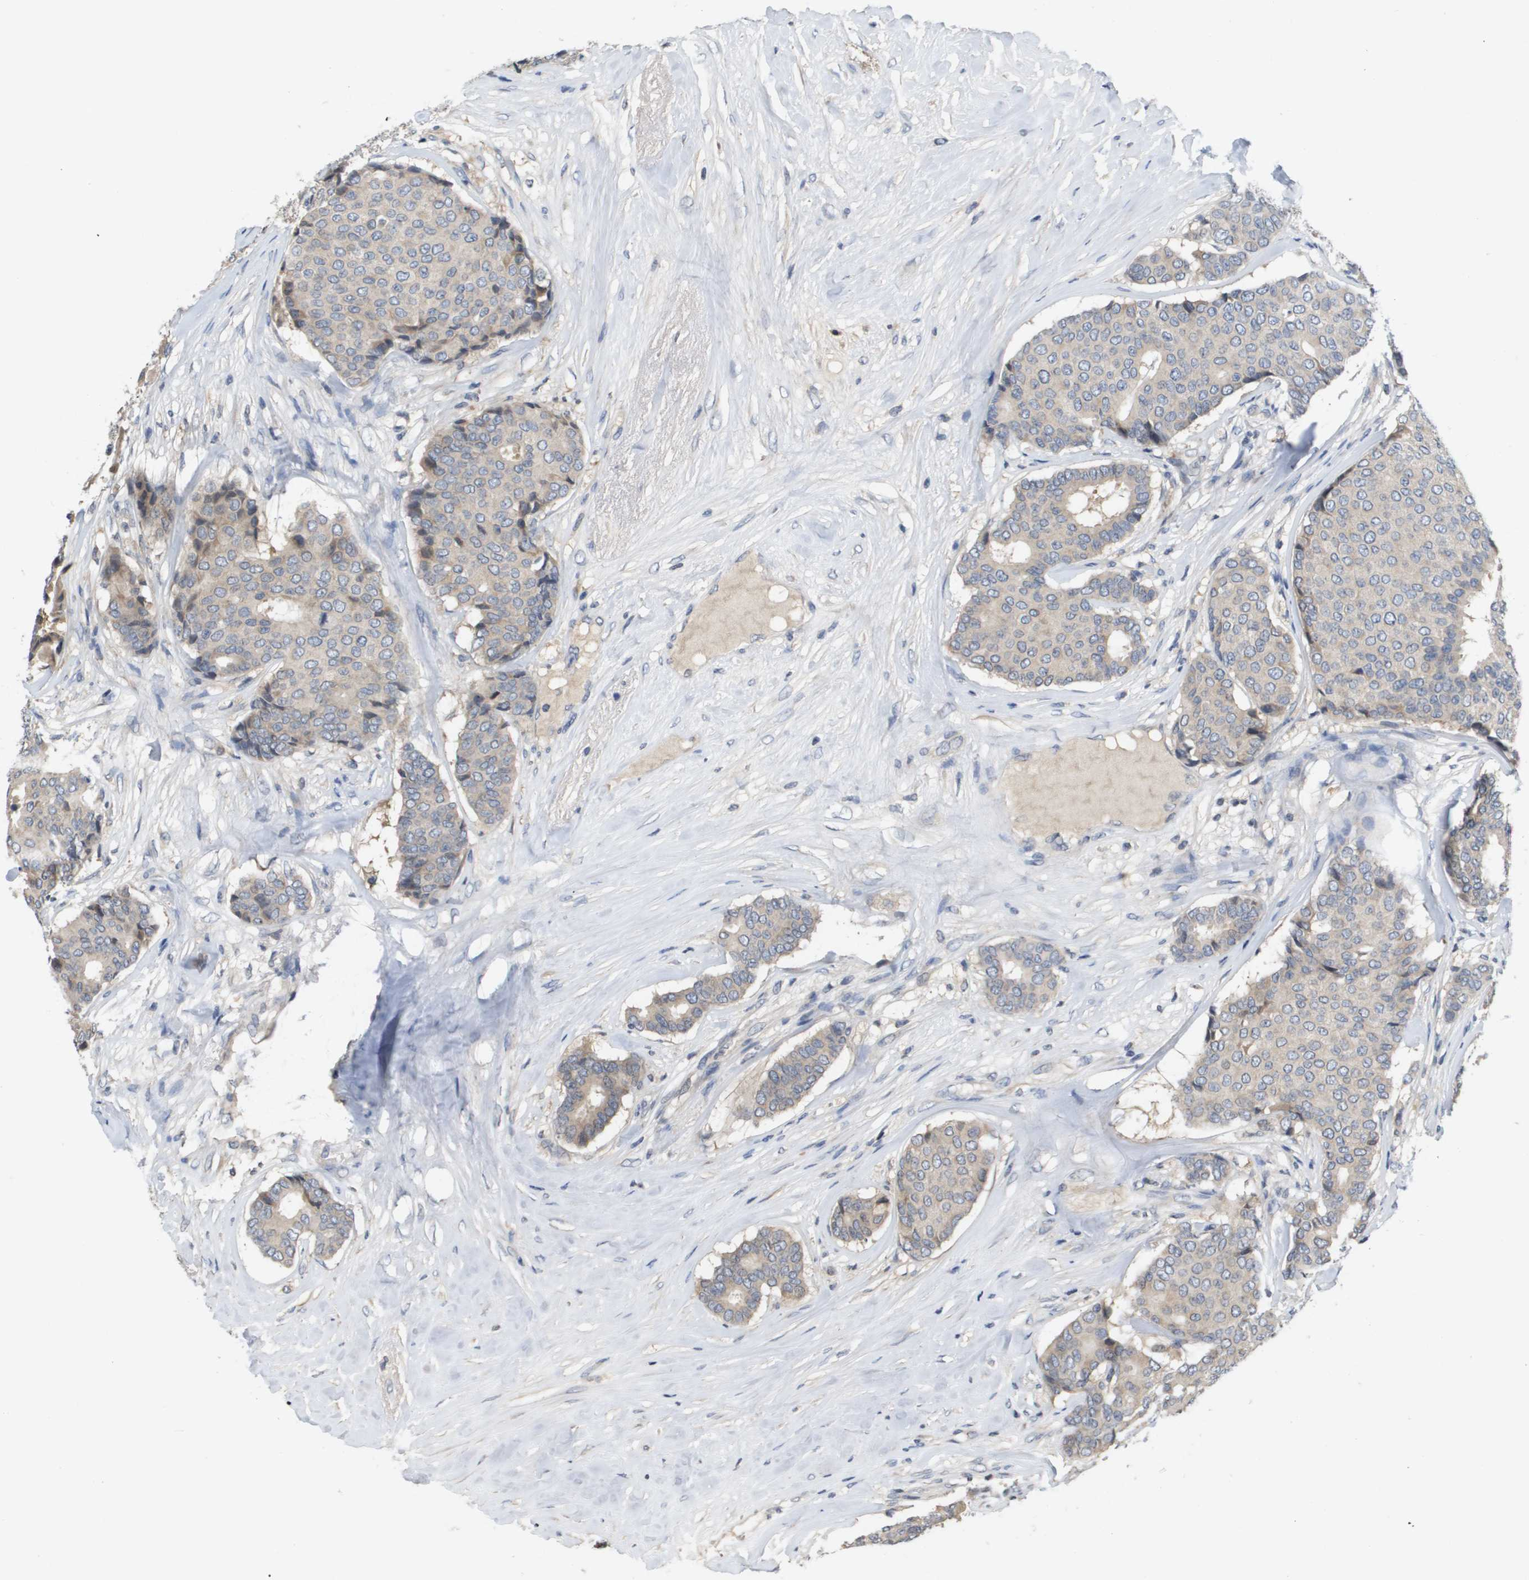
{"staining": {"intensity": "weak", "quantity": "<25%", "location": "cytoplasmic/membranous"}, "tissue": "breast cancer", "cell_type": "Tumor cells", "image_type": "cancer", "snomed": [{"axis": "morphology", "description": "Duct carcinoma"}, {"axis": "topography", "description": "Breast"}], "caption": "There is no significant expression in tumor cells of invasive ductal carcinoma (breast).", "gene": "CAPN11", "patient": {"sex": "female", "age": 75}}